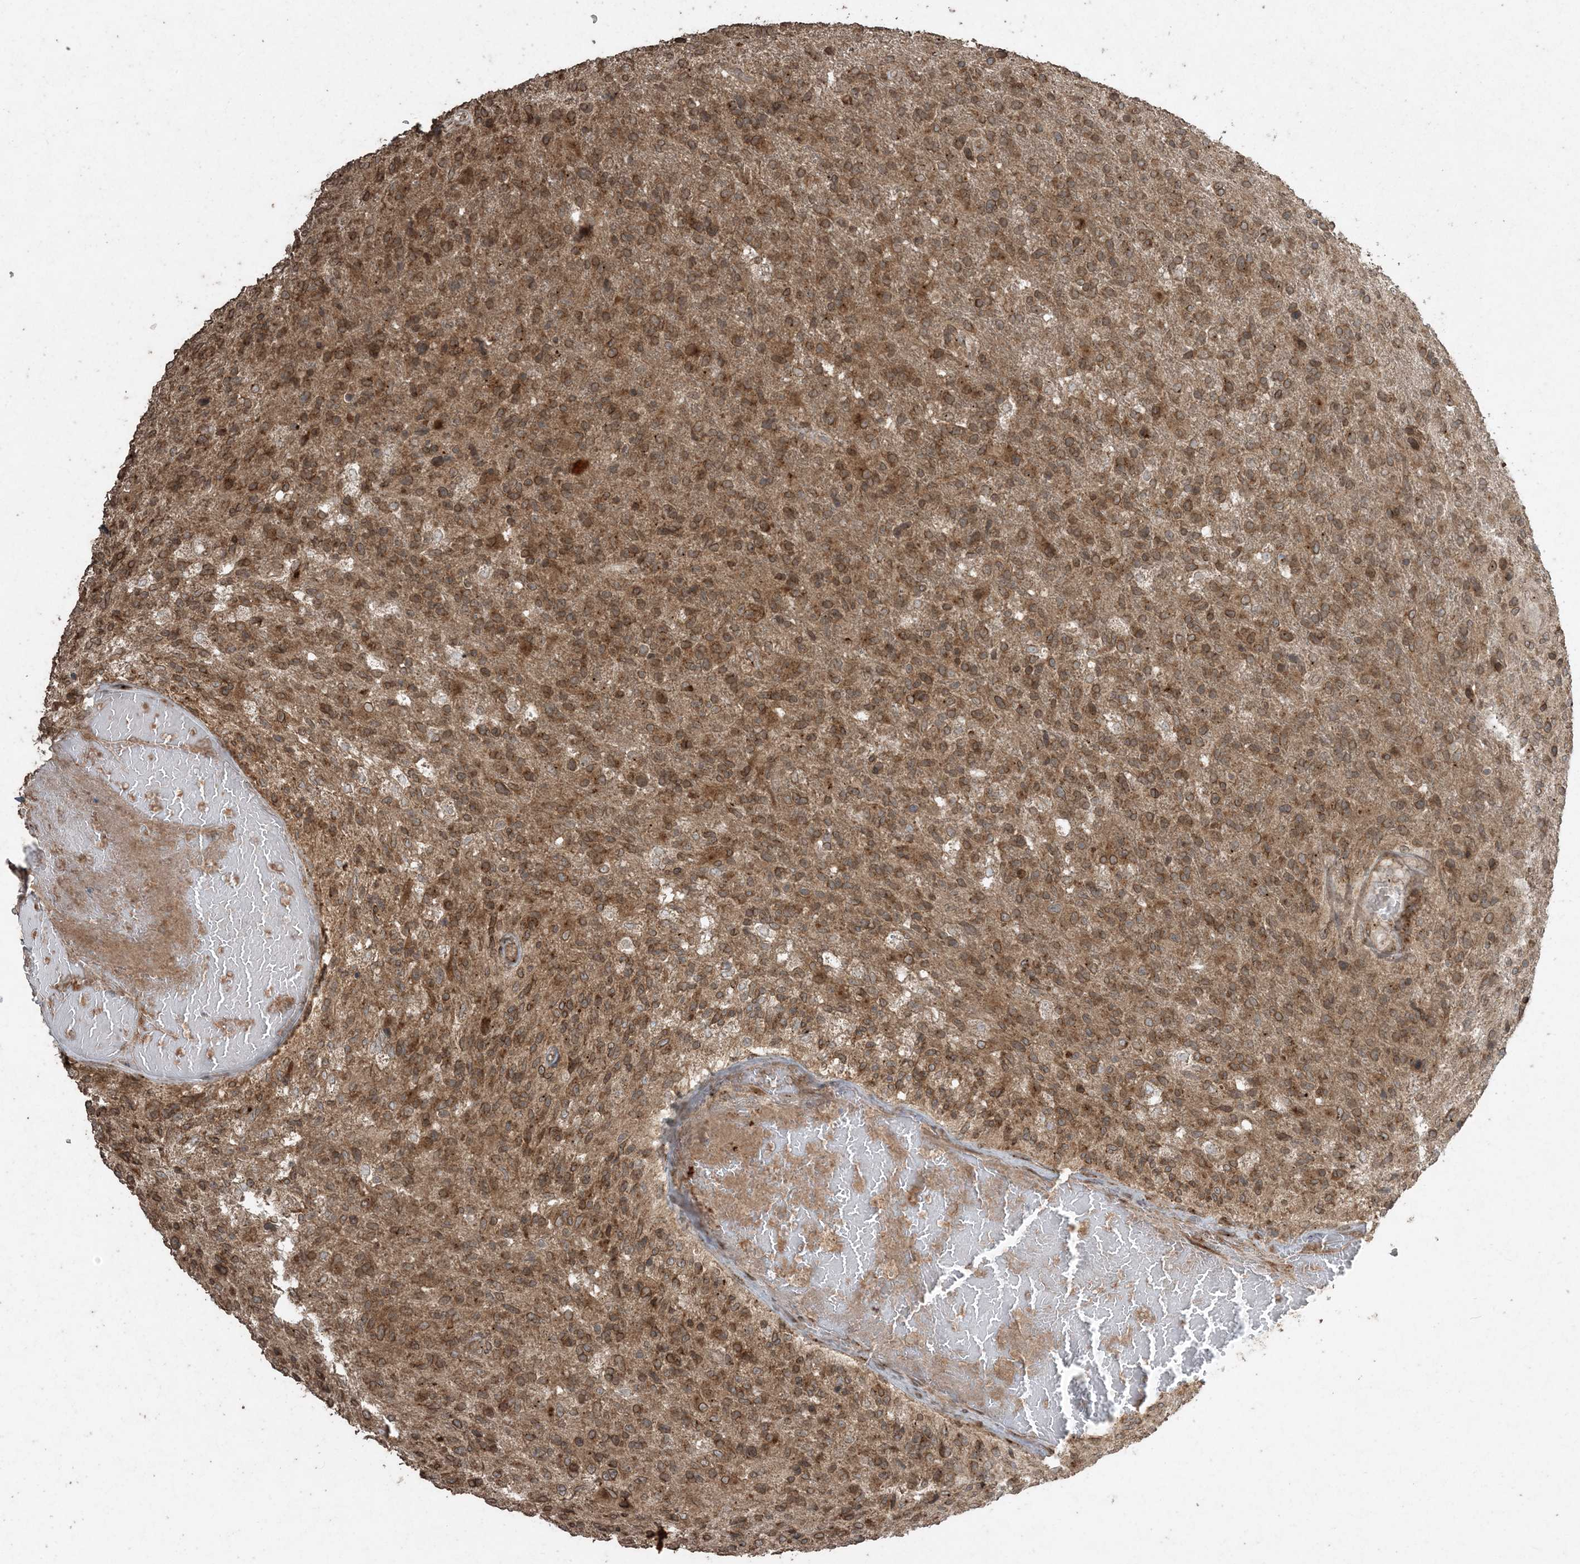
{"staining": {"intensity": "moderate", "quantity": ">75%", "location": "cytoplasmic/membranous"}, "tissue": "glioma", "cell_type": "Tumor cells", "image_type": "cancer", "snomed": [{"axis": "morphology", "description": "Glioma, malignant, High grade"}, {"axis": "topography", "description": "Brain"}], "caption": "A photomicrograph of human glioma stained for a protein reveals moderate cytoplasmic/membranous brown staining in tumor cells.", "gene": "DDX19B", "patient": {"sex": "male", "age": 72}}